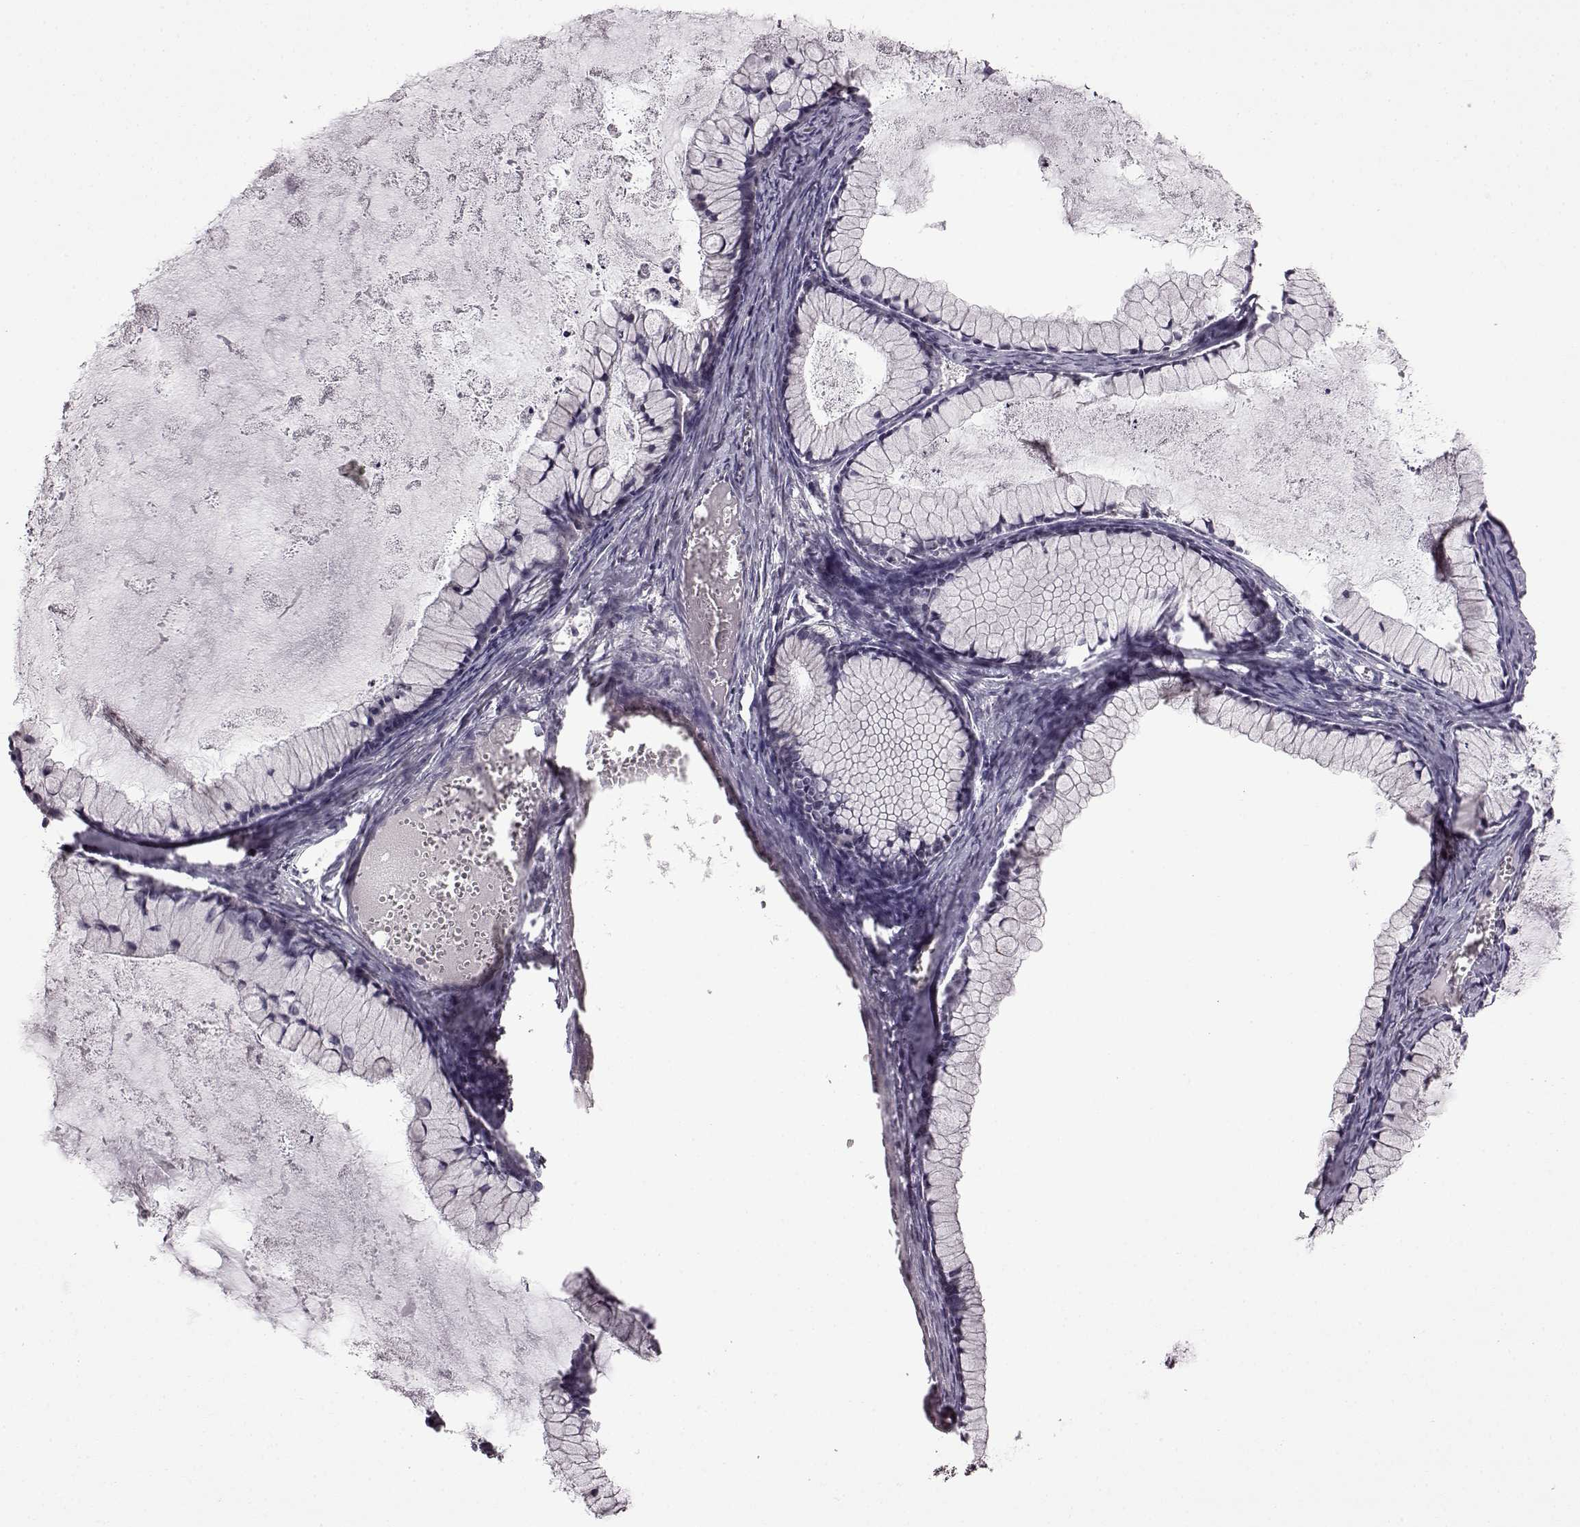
{"staining": {"intensity": "negative", "quantity": "none", "location": "none"}, "tissue": "ovarian cancer", "cell_type": "Tumor cells", "image_type": "cancer", "snomed": [{"axis": "morphology", "description": "Cystadenocarcinoma, mucinous, NOS"}, {"axis": "topography", "description": "Ovary"}], "caption": "High magnification brightfield microscopy of ovarian mucinous cystadenocarcinoma stained with DAB (3,3'-diaminobenzidine) (brown) and counterstained with hematoxylin (blue): tumor cells show no significant expression.", "gene": "B3GNT6", "patient": {"sex": "female", "age": 41}}